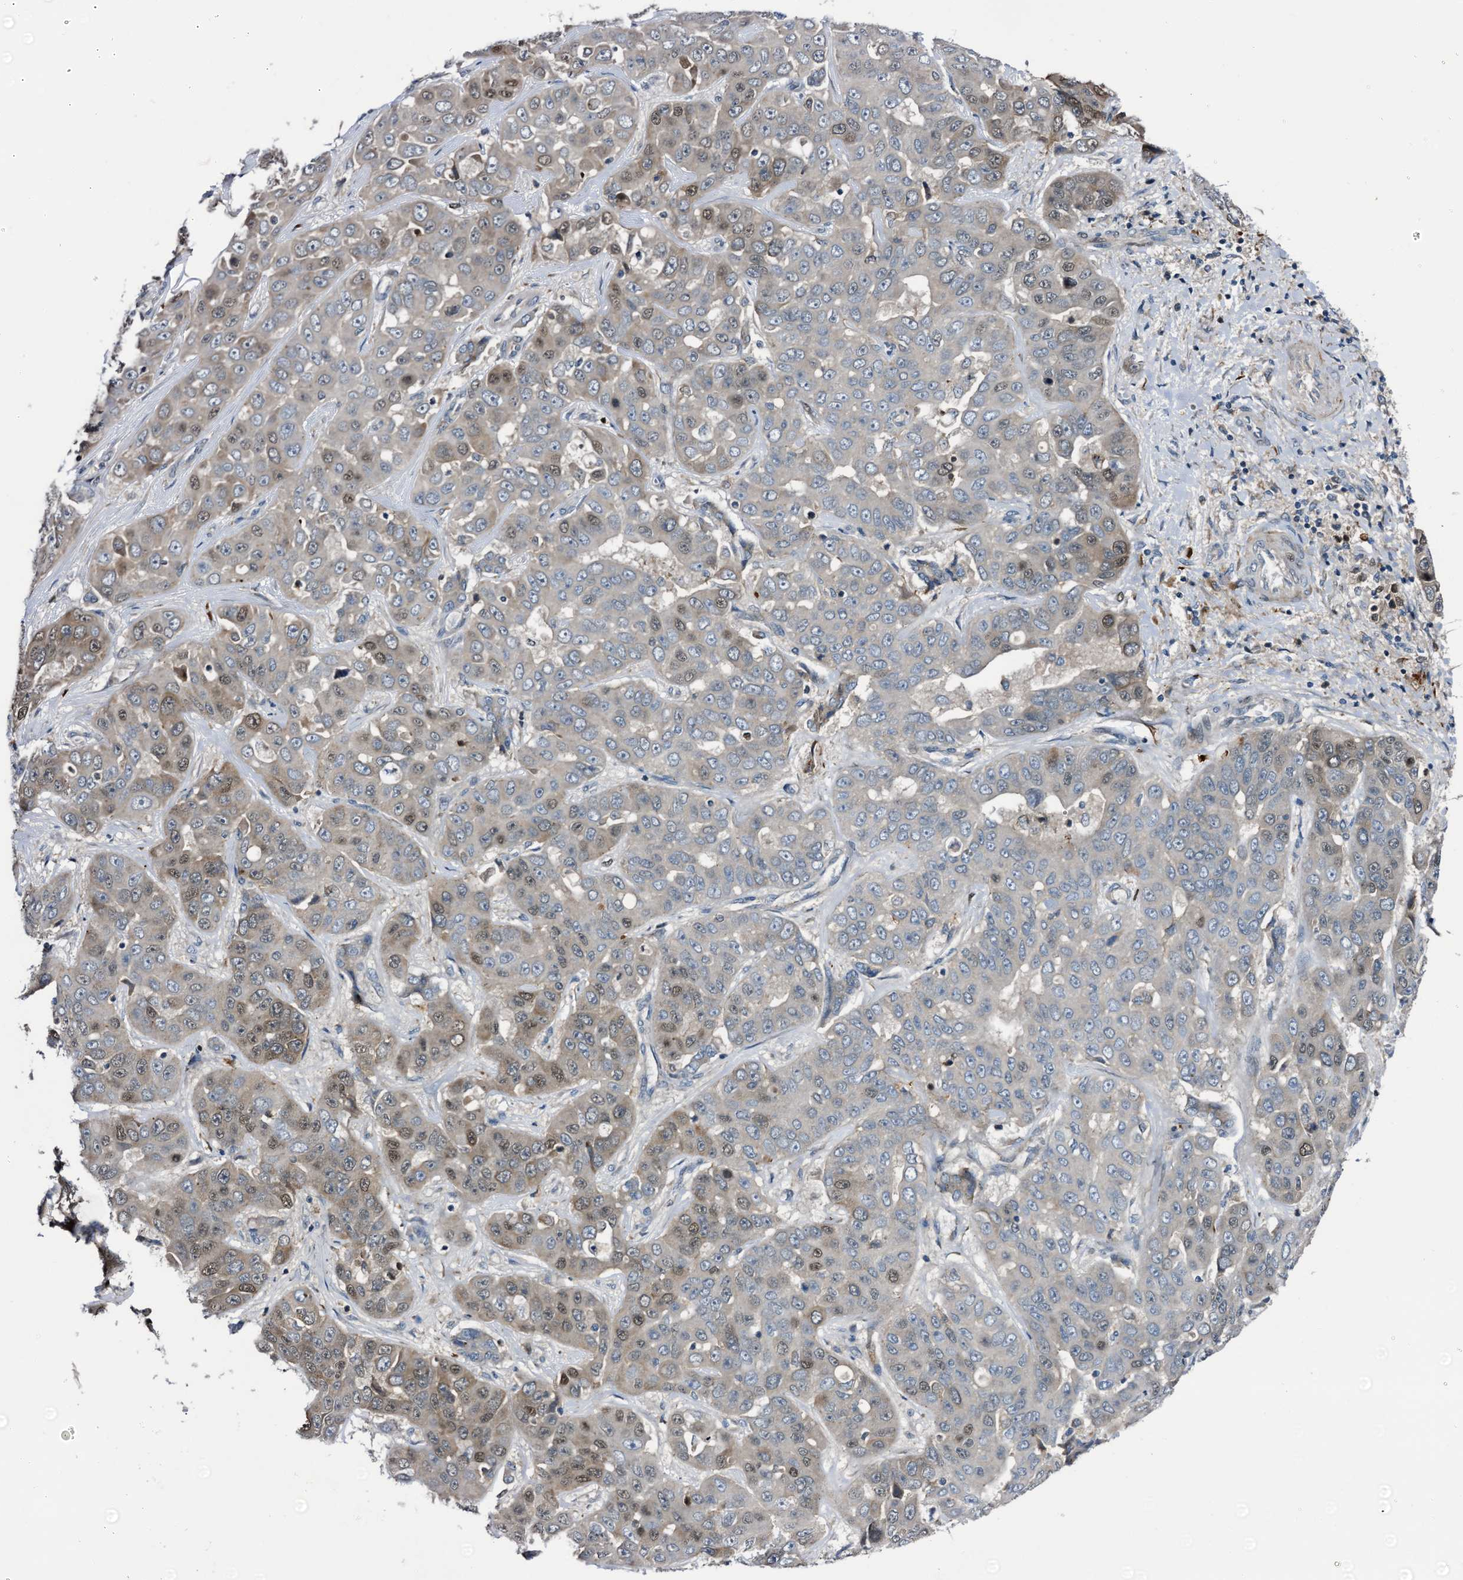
{"staining": {"intensity": "weak", "quantity": "25%-75%", "location": "cytoplasmic/membranous,nuclear"}, "tissue": "liver cancer", "cell_type": "Tumor cells", "image_type": "cancer", "snomed": [{"axis": "morphology", "description": "Cholangiocarcinoma"}, {"axis": "topography", "description": "Liver"}], "caption": "Immunohistochemical staining of human liver cancer (cholangiocarcinoma) displays low levels of weak cytoplasmic/membranous and nuclear protein positivity in approximately 25%-75% of tumor cells.", "gene": "NCAPD2", "patient": {"sex": "female", "age": 52}}